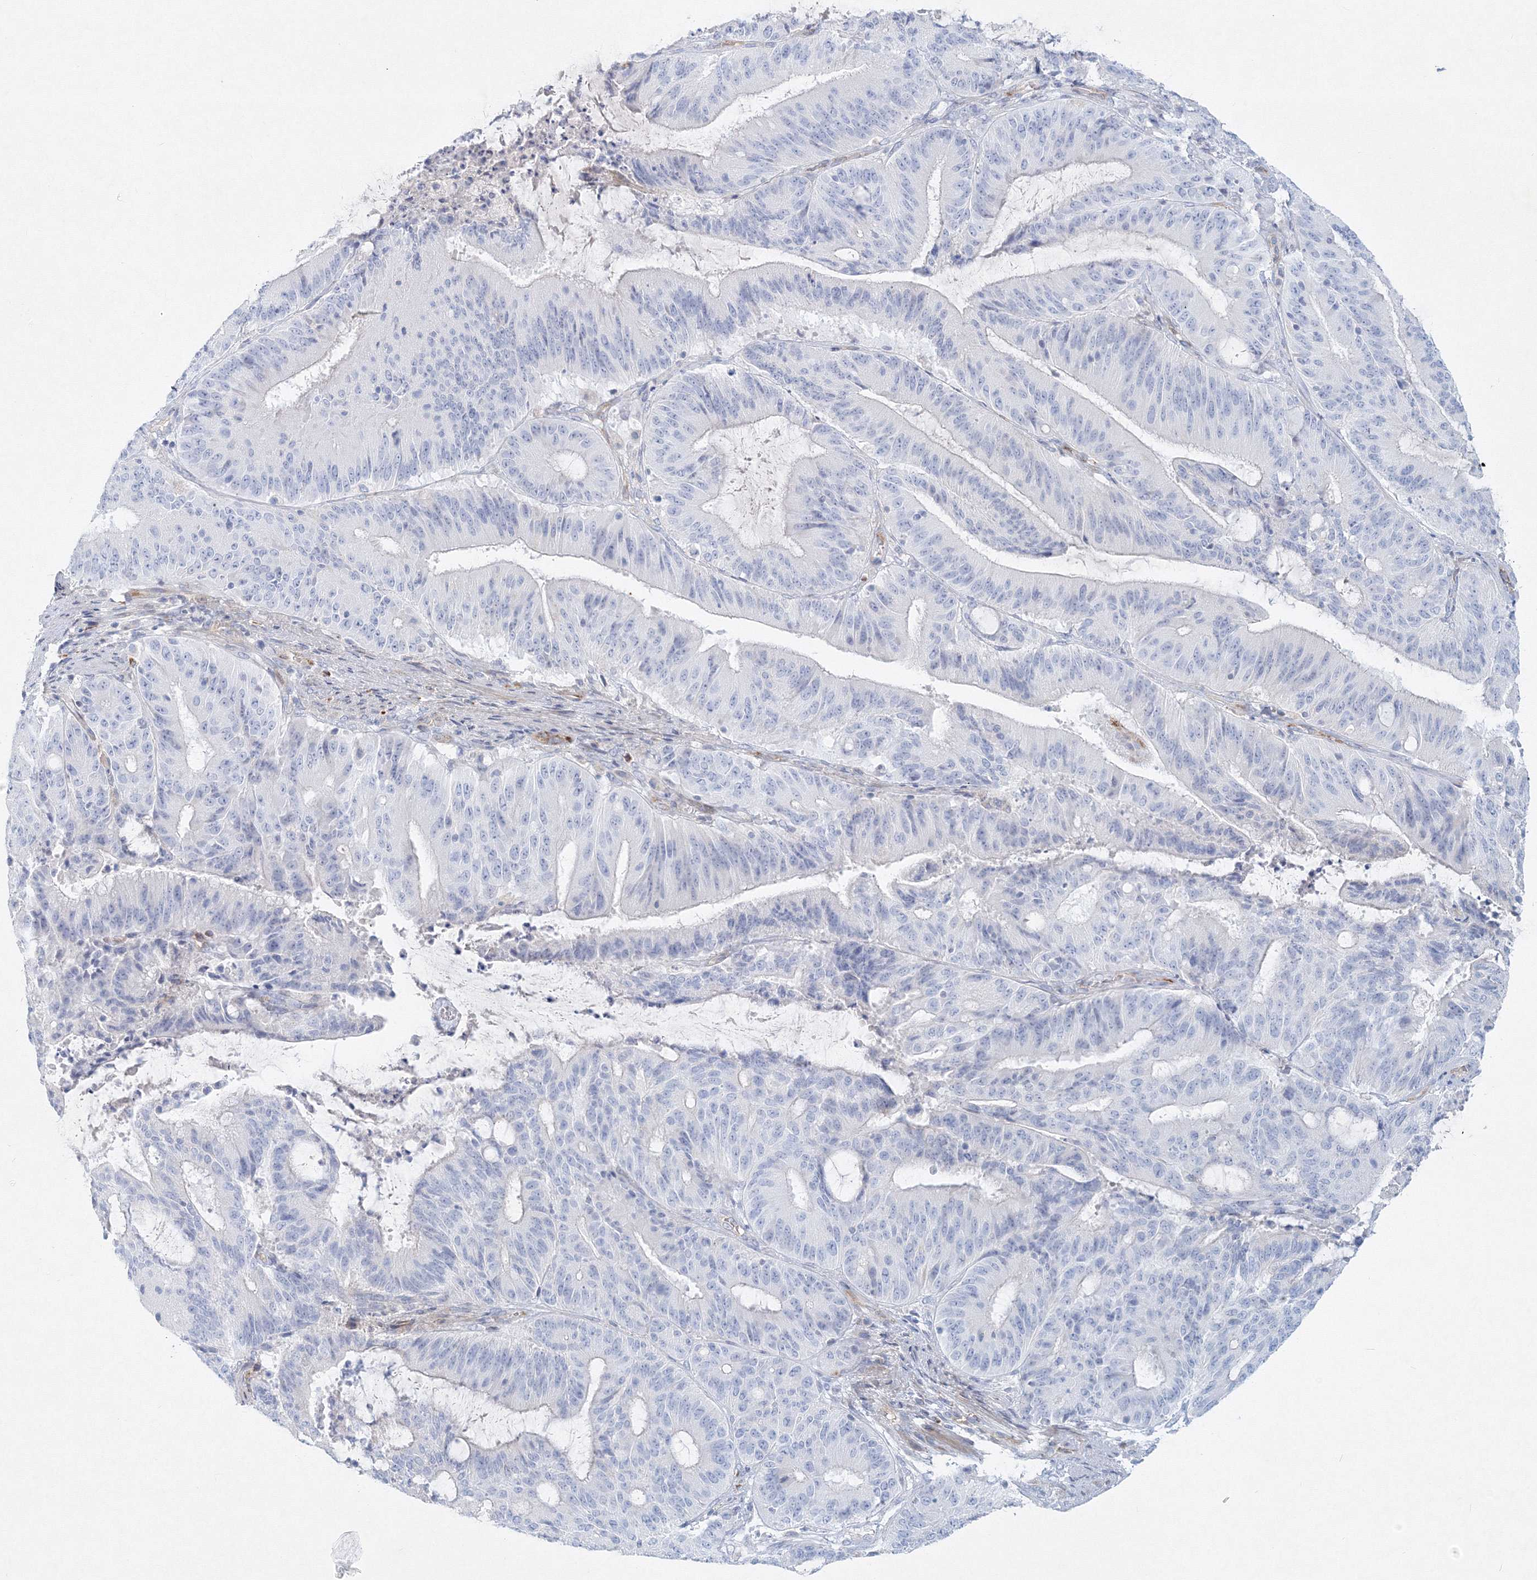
{"staining": {"intensity": "negative", "quantity": "none", "location": "none"}, "tissue": "liver cancer", "cell_type": "Tumor cells", "image_type": "cancer", "snomed": [{"axis": "morphology", "description": "Normal tissue, NOS"}, {"axis": "morphology", "description": "Cholangiocarcinoma"}, {"axis": "topography", "description": "Liver"}, {"axis": "topography", "description": "Peripheral nerve tissue"}], "caption": "Immunohistochemical staining of human liver cancer (cholangiocarcinoma) demonstrates no significant positivity in tumor cells.", "gene": "DNAH1", "patient": {"sex": "female", "age": 73}}